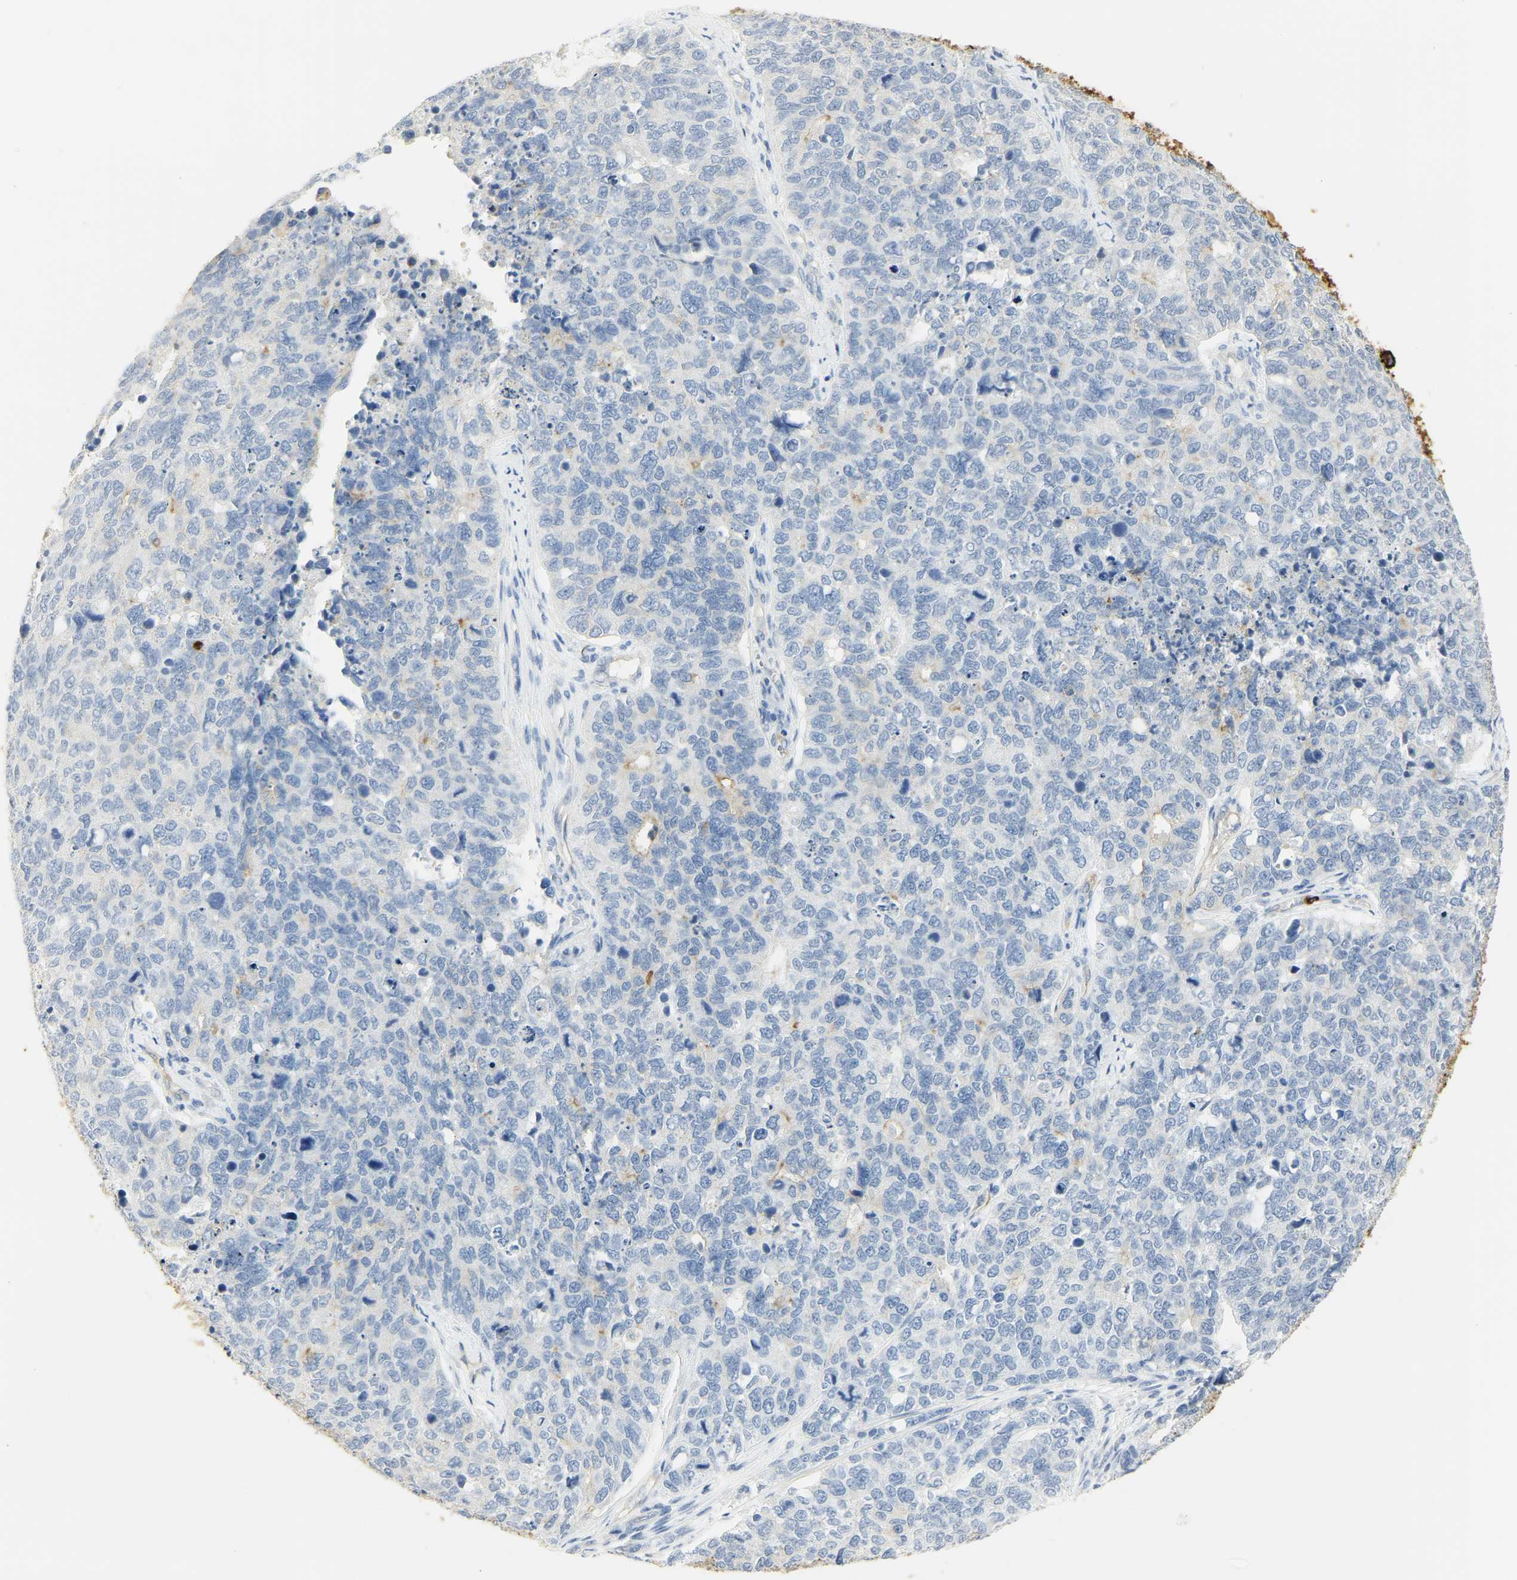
{"staining": {"intensity": "moderate", "quantity": "<25%", "location": "cytoplasmic/membranous"}, "tissue": "cervical cancer", "cell_type": "Tumor cells", "image_type": "cancer", "snomed": [{"axis": "morphology", "description": "Squamous cell carcinoma, NOS"}, {"axis": "topography", "description": "Cervix"}], "caption": "This histopathology image reveals cervical cancer (squamous cell carcinoma) stained with immunohistochemistry to label a protein in brown. The cytoplasmic/membranous of tumor cells show moderate positivity for the protein. Nuclei are counter-stained blue.", "gene": "CEACAM5", "patient": {"sex": "female", "age": 63}}